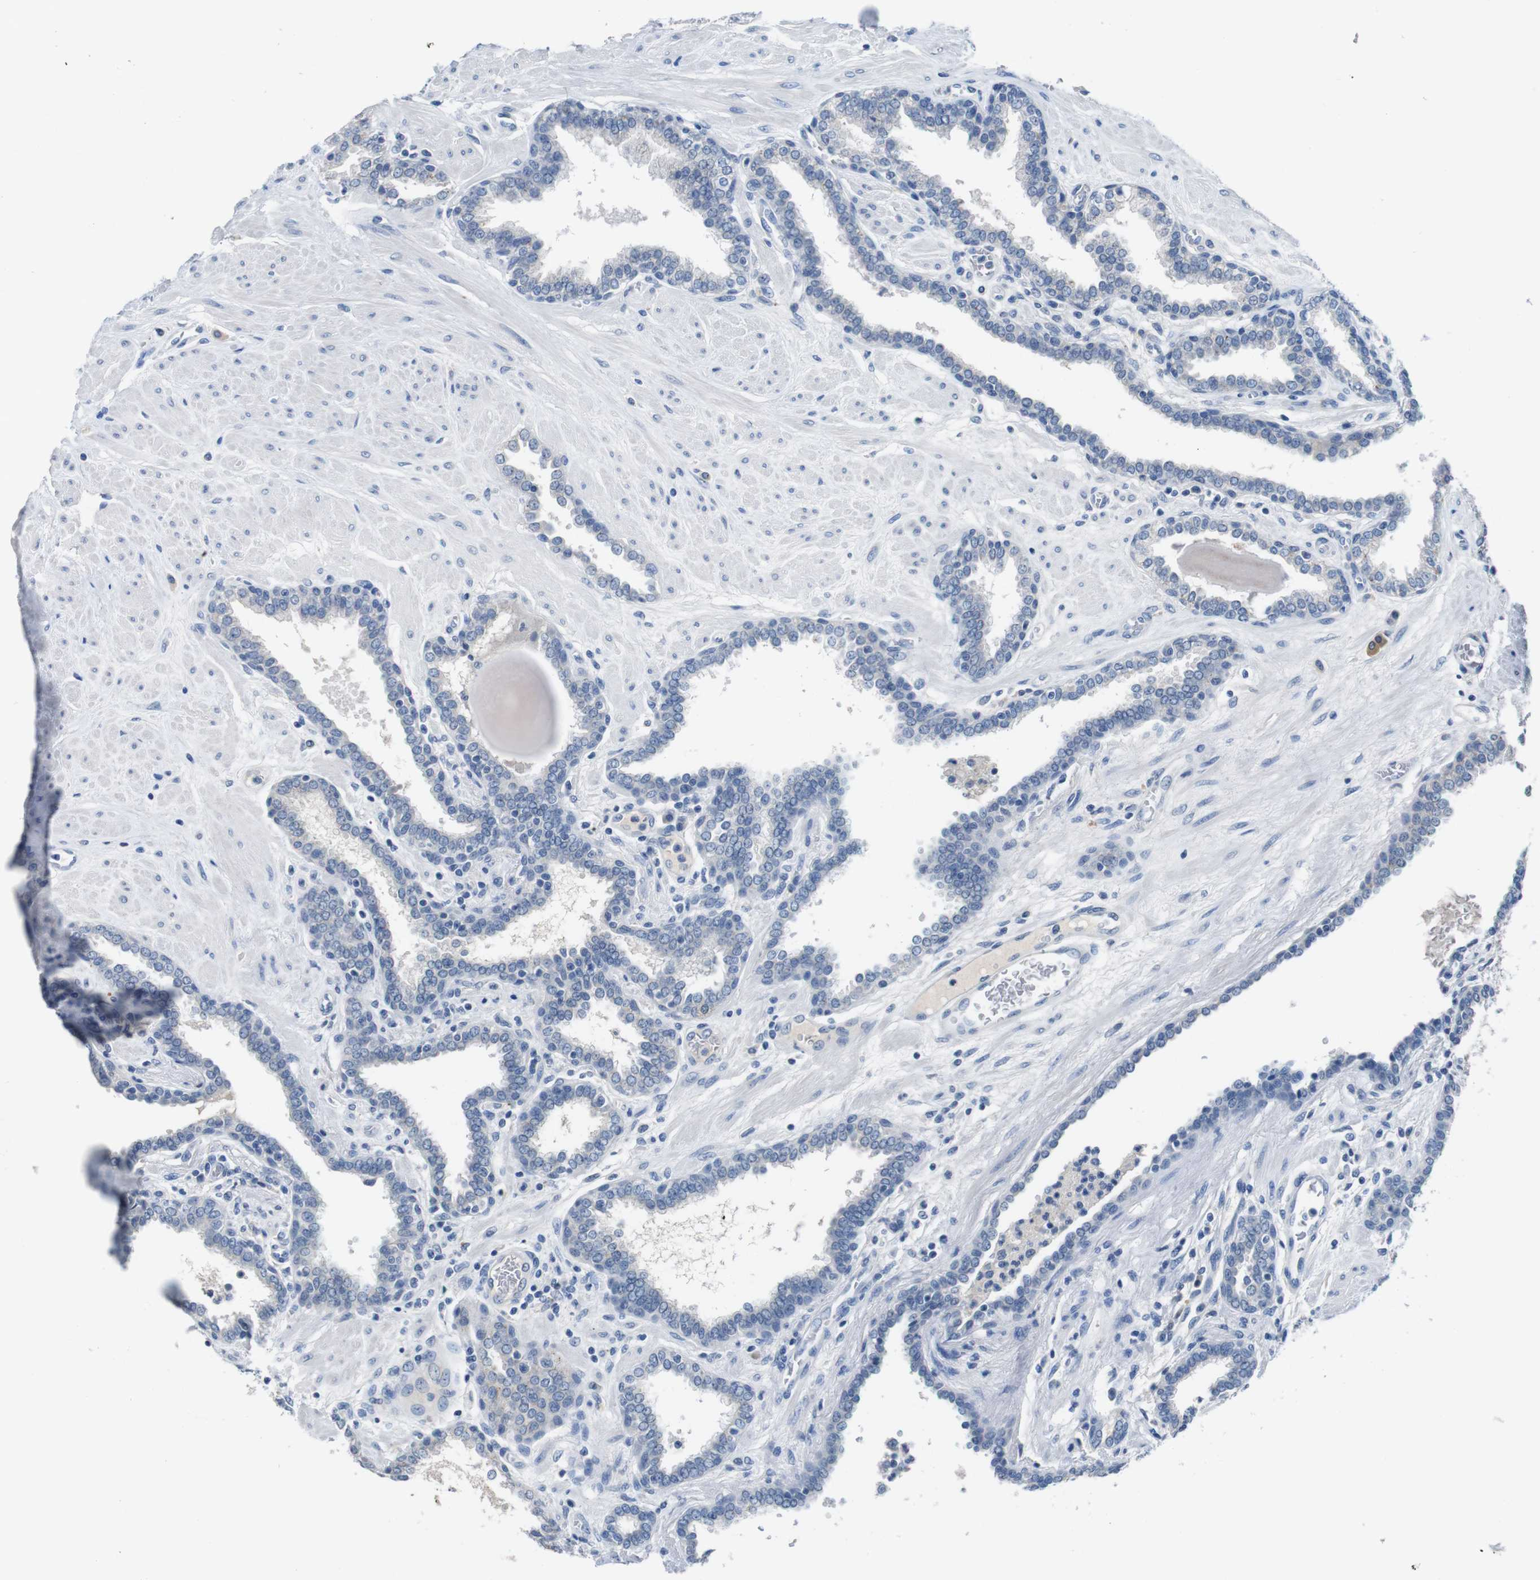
{"staining": {"intensity": "negative", "quantity": "none", "location": "none"}, "tissue": "prostate", "cell_type": "Glandular cells", "image_type": "normal", "snomed": [{"axis": "morphology", "description": "Normal tissue, NOS"}, {"axis": "topography", "description": "Prostate"}], "caption": "Image shows no significant protein positivity in glandular cells of benign prostate.", "gene": "SLC2A8", "patient": {"sex": "male", "age": 51}}